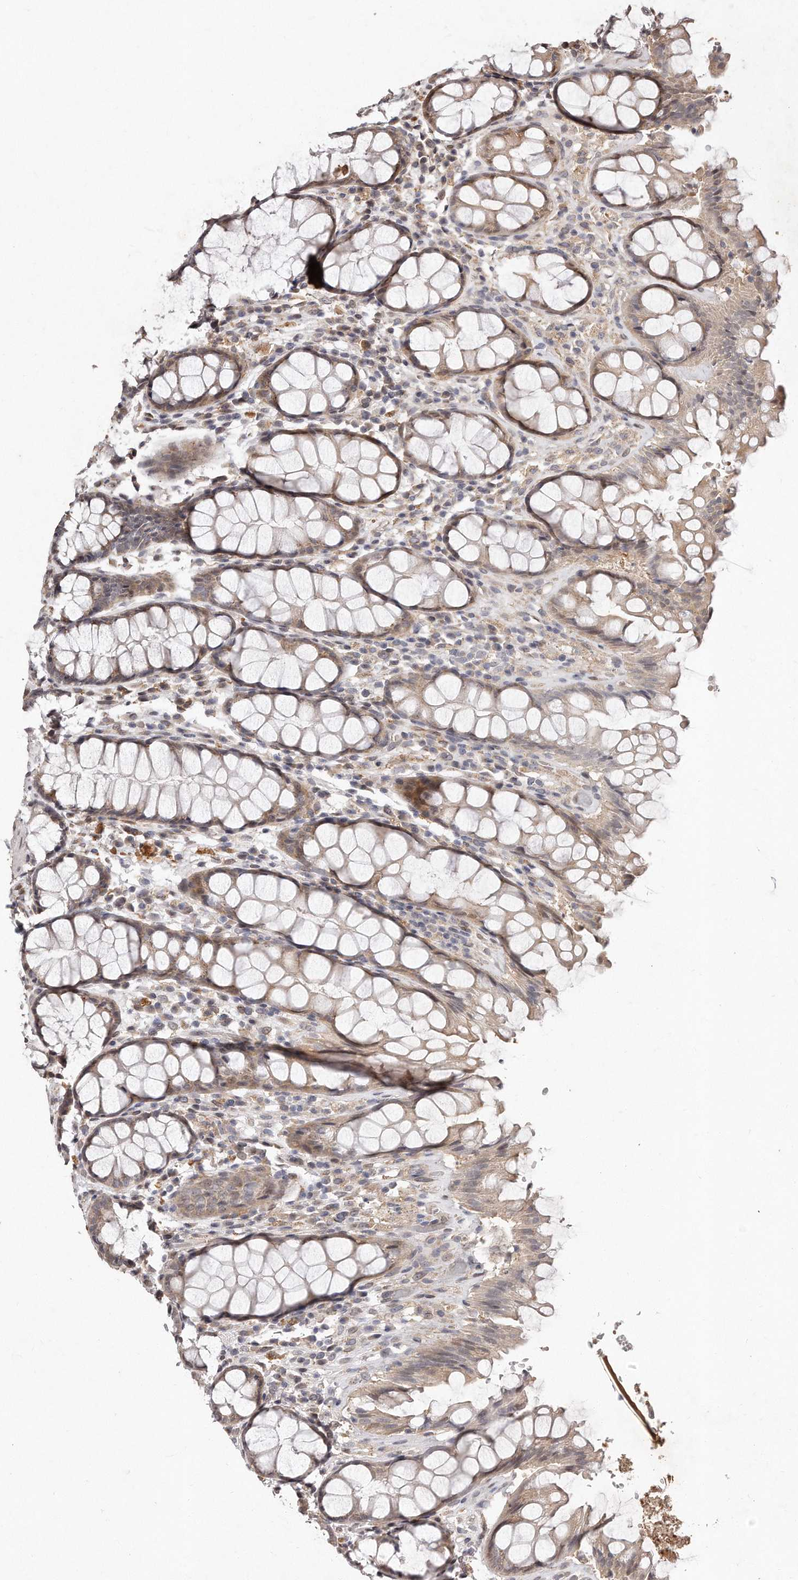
{"staining": {"intensity": "weak", "quantity": ">75%", "location": "cytoplasmic/membranous"}, "tissue": "rectum", "cell_type": "Glandular cells", "image_type": "normal", "snomed": [{"axis": "morphology", "description": "Normal tissue, NOS"}, {"axis": "topography", "description": "Rectum"}], "caption": "Approximately >75% of glandular cells in benign rectum show weak cytoplasmic/membranous protein staining as visualized by brown immunohistochemical staining.", "gene": "HASPIN", "patient": {"sex": "male", "age": 64}}